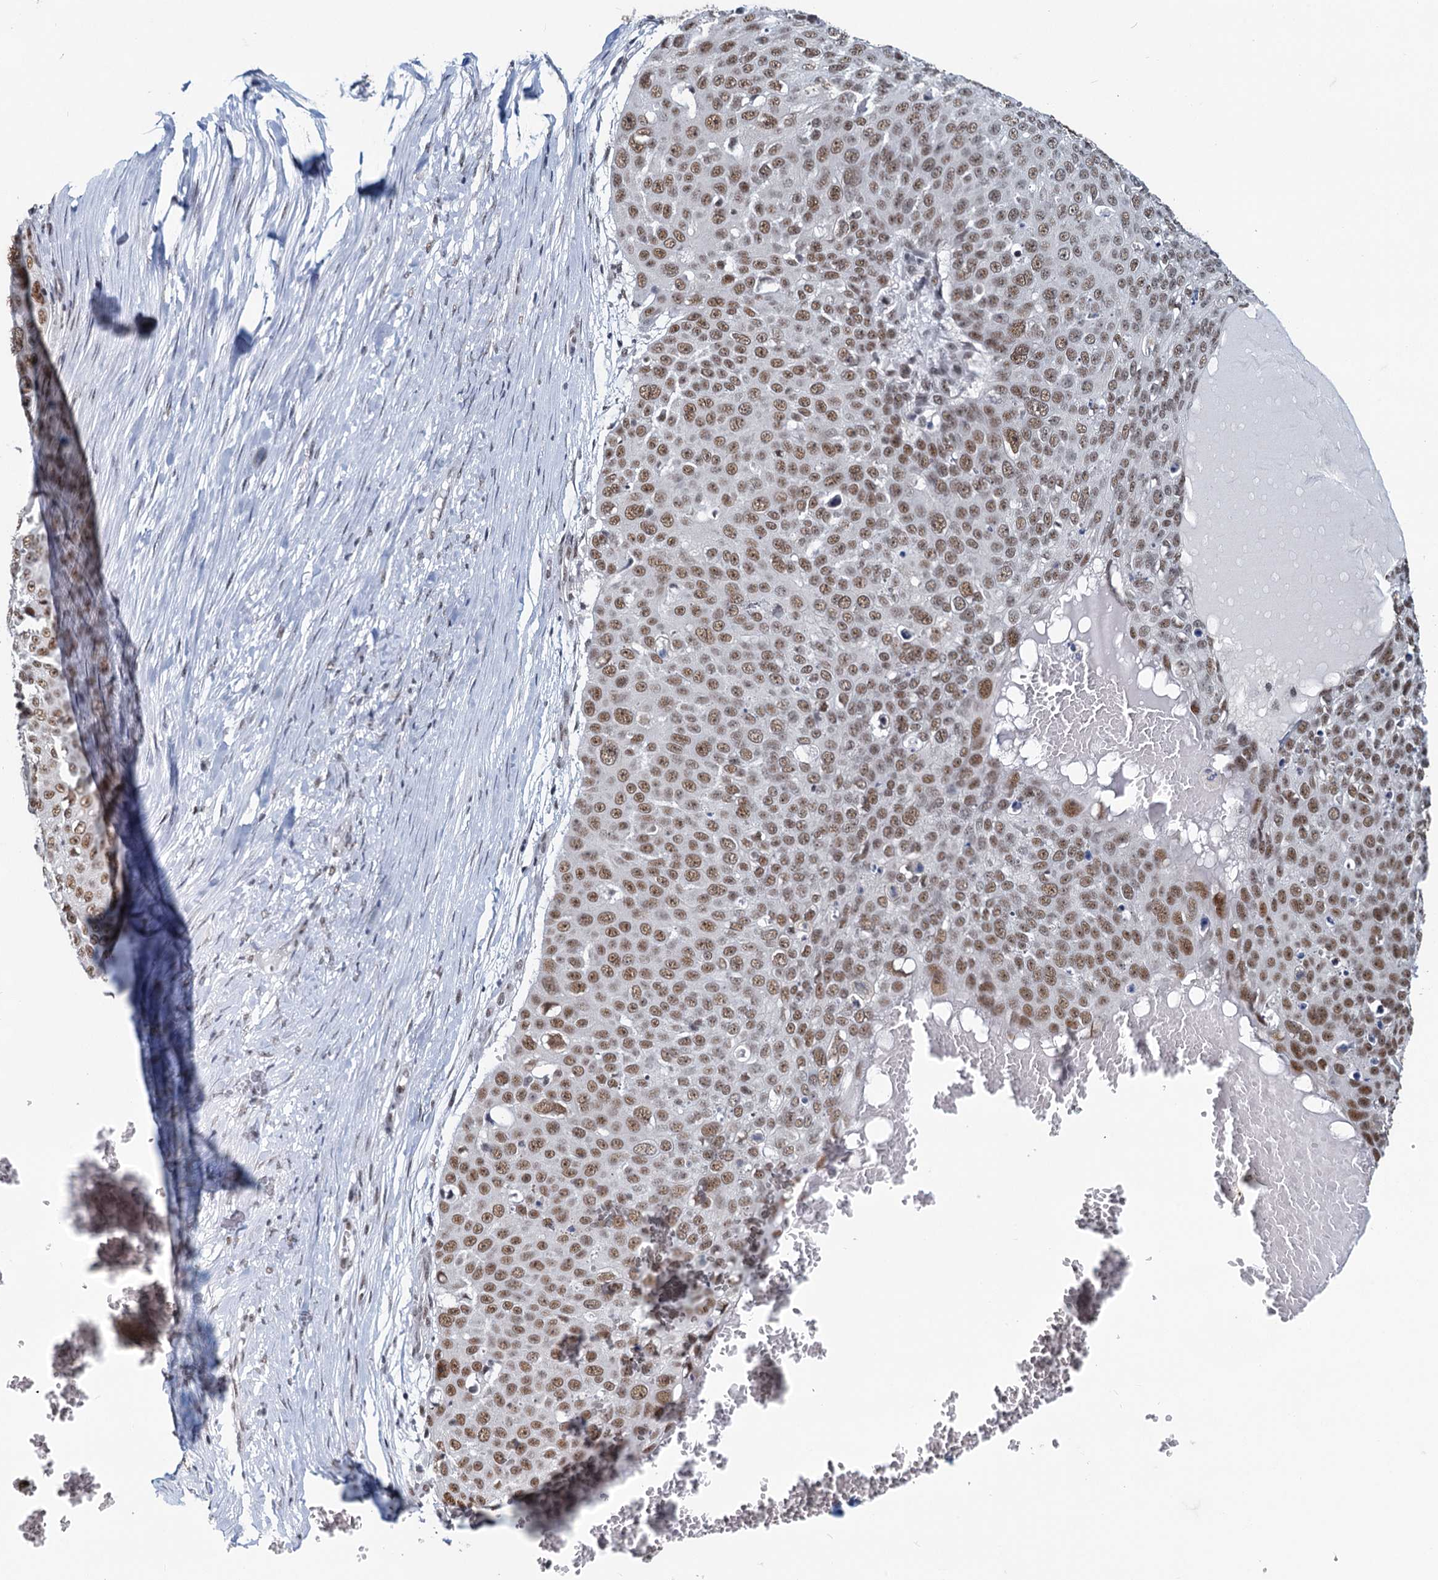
{"staining": {"intensity": "moderate", "quantity": ">75%", "location": "nuclear"}, "tissue": "skin cancer", "cell_type": "Tumor cells", "image_type": "cancer", "snomed": [{"axis": "morphology", "description": "Squamous cell carcinoma, NOS"}, {"axis": "topography", "description": "Skin"}], "caption": "DAB immunohistochemical staining of squamous cell carcinoma (skin) displays moderate nuclear protein staining in about >75% of tumor cells.", "gene": "METTL14", "patient": {"sex": "male", "age": 71}}